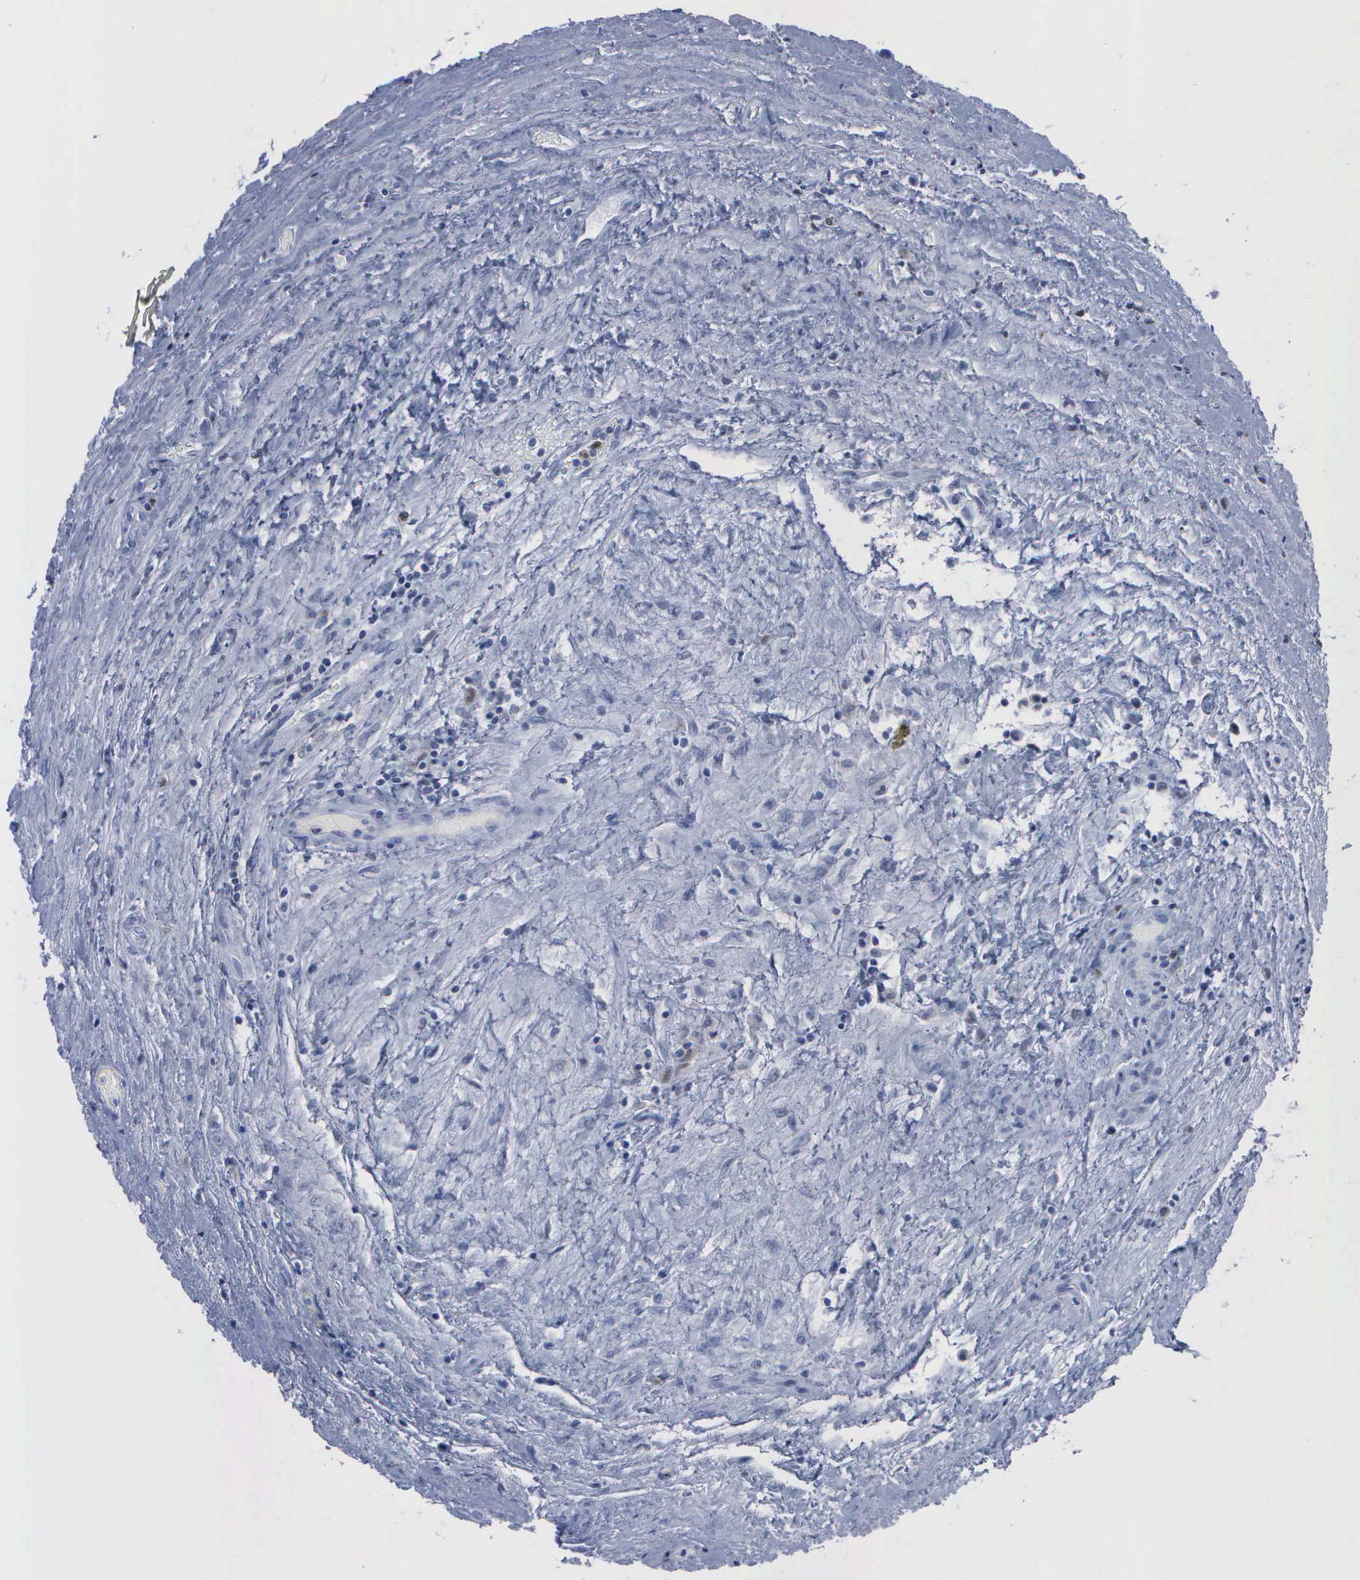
{"staining": {"intensity": "negative", "quantity": "none", "location": "none"}, "tissue": "testis cancer", "cell_type": "Tumor cells", "image_type": "cancer", "snomed": [{"axis": "morphology", "description": "Seminoma, NOS"}, {"axis": "topography", "description": "Testis"}], "caption": "This is a histopathology image of IHC staining of testis cancer, which shows no positivity in tumor cells.", "gene": "CSTA", "patient": {"sex": "male", "age": 43}}